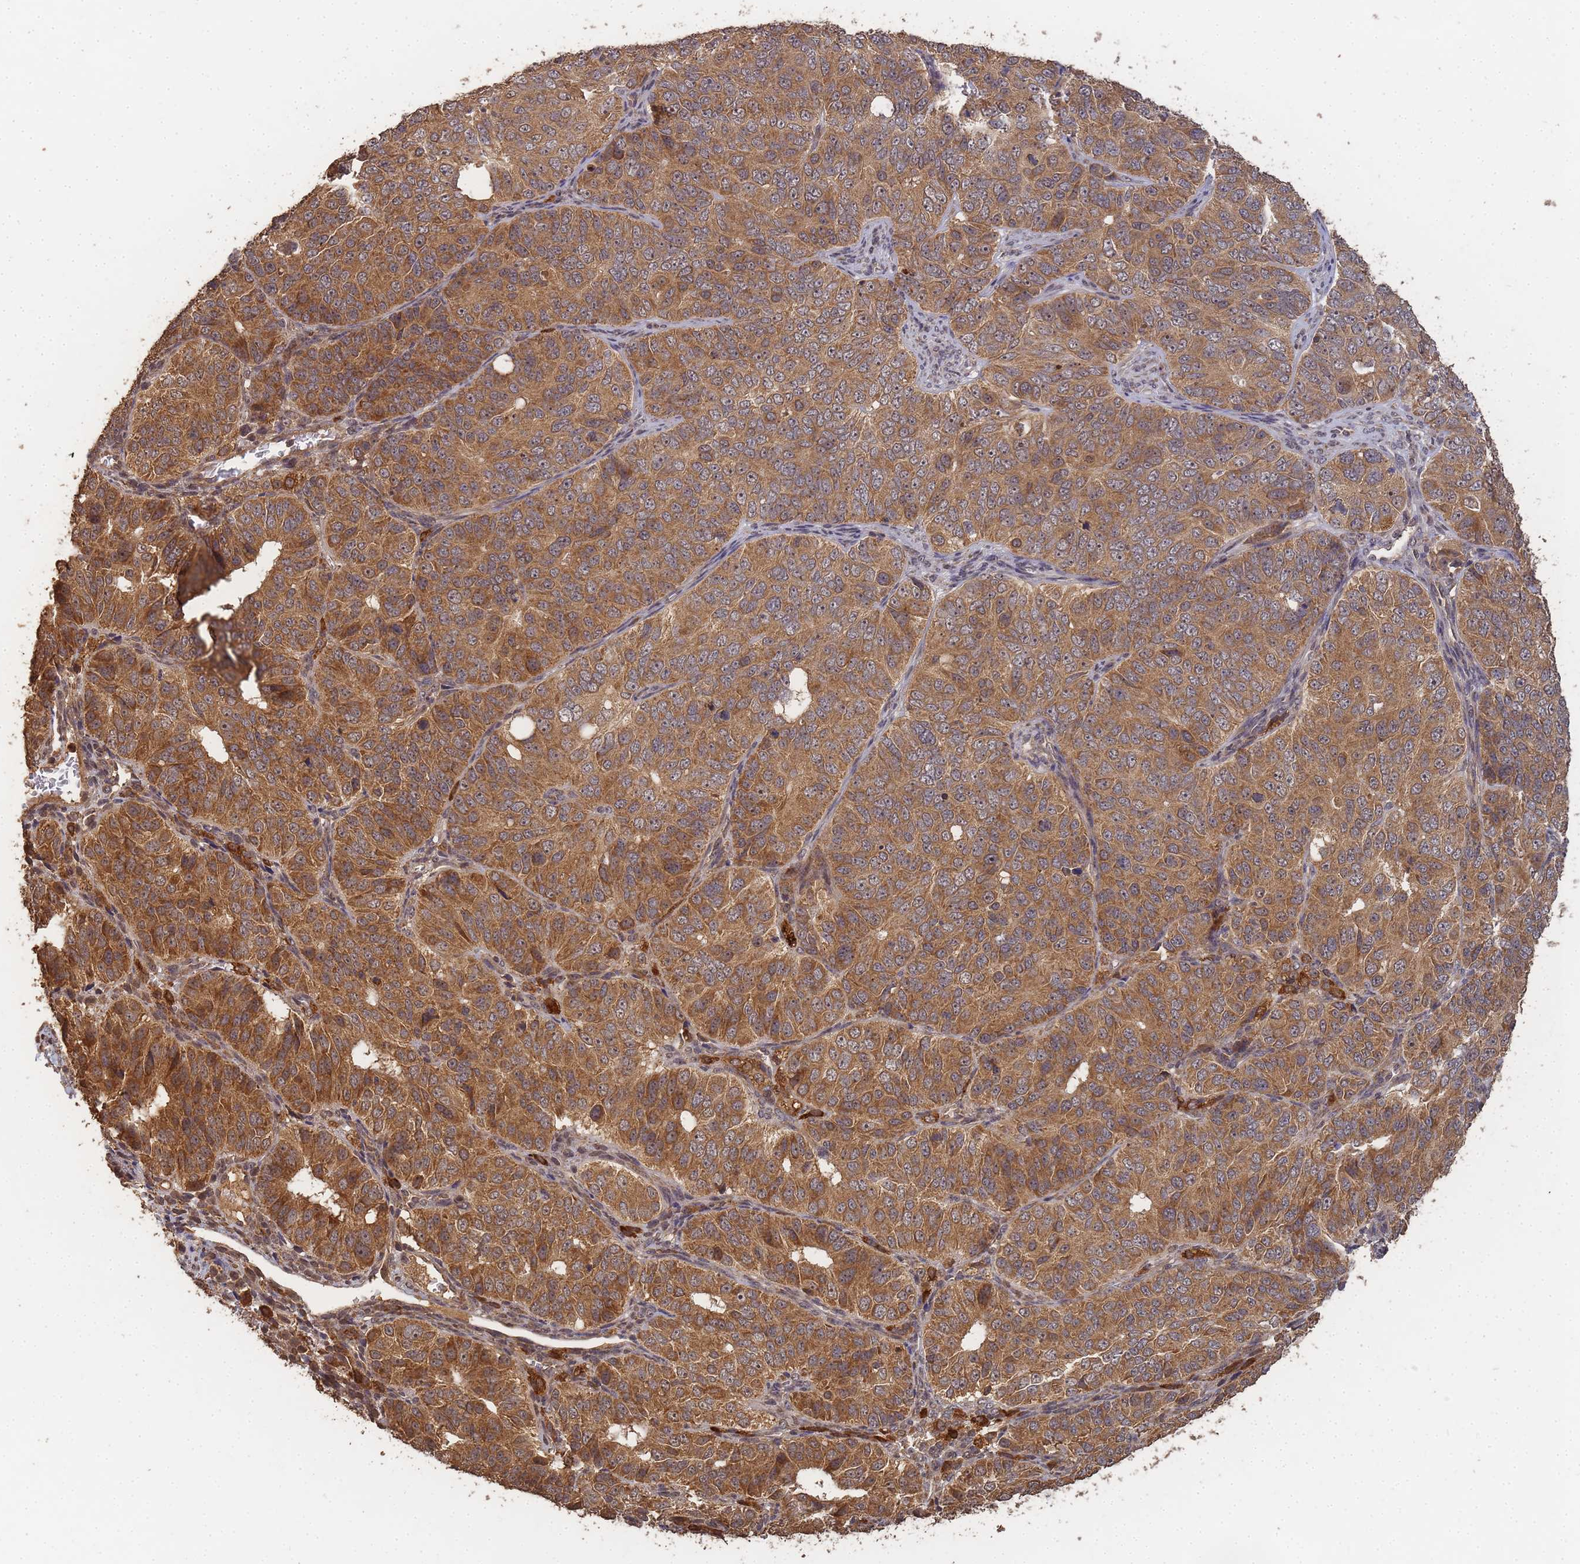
{"staining": {"intensity": "moderate", "quantity": ">75%", "location": "cytoplasmic/membranous"}, "tissue": "ovarian cancer", "cell_type": "Tumor cells", "image_type": "cancer", "snomed": [{"axis": "morphology", "description": "Carcinoma, endometroid"}, {"axis": "topography", "description": "Ovary"}], "caption": "DAB (3,3'-diaminobenzidine) immunohistochemical staining of human ovarian cancer displays moderate cytoplasmic/membranous protein expression in approximately >75% of tumor cells.", "gene": "ALKBH1", "patient": {"sex": "female", "age": 51}}